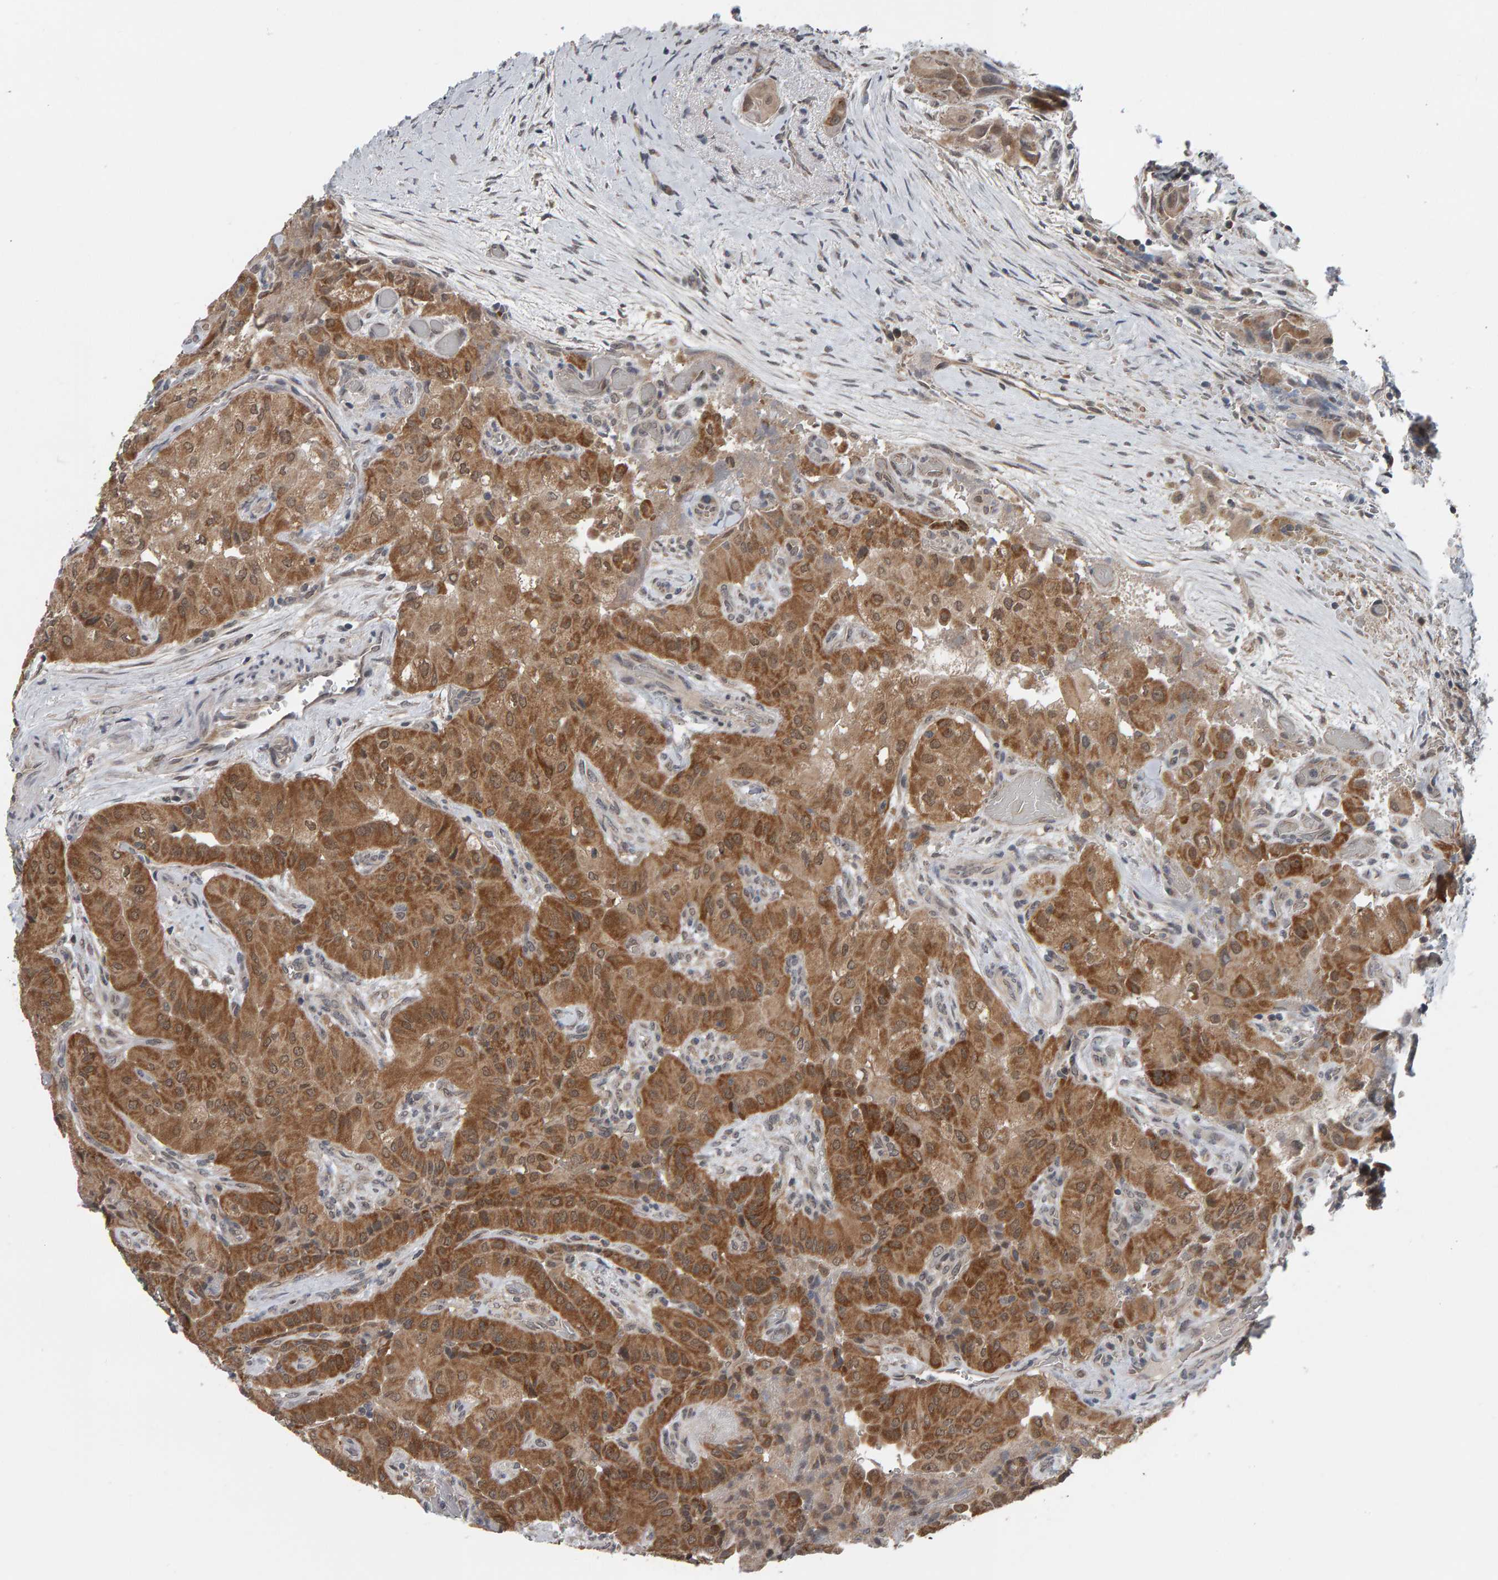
{"staining": {"intensity": "moderate", "quantity": ">75%", "location": "cytoplasmic/membranous"}, "tissue": "thyroid cancer", "cell_type": "Tumor cells", "image_type": "cancer", "snomed": [{"axis": "morphology", "description": "Papillary adenocarcinoma, NOS"}, {"axis": "topography", "description": "Thyroid gland"}], "caption": "Immunohistochemistry image of human thyroid papillary adenocarcinoma stained for a protein (brown), which displays medium levels of moderate cytoplasmic/membranous positivity in approximately >75% of tumor cells.", "gene": "COASY", "patient": {"sex": "female", "age": 59}}